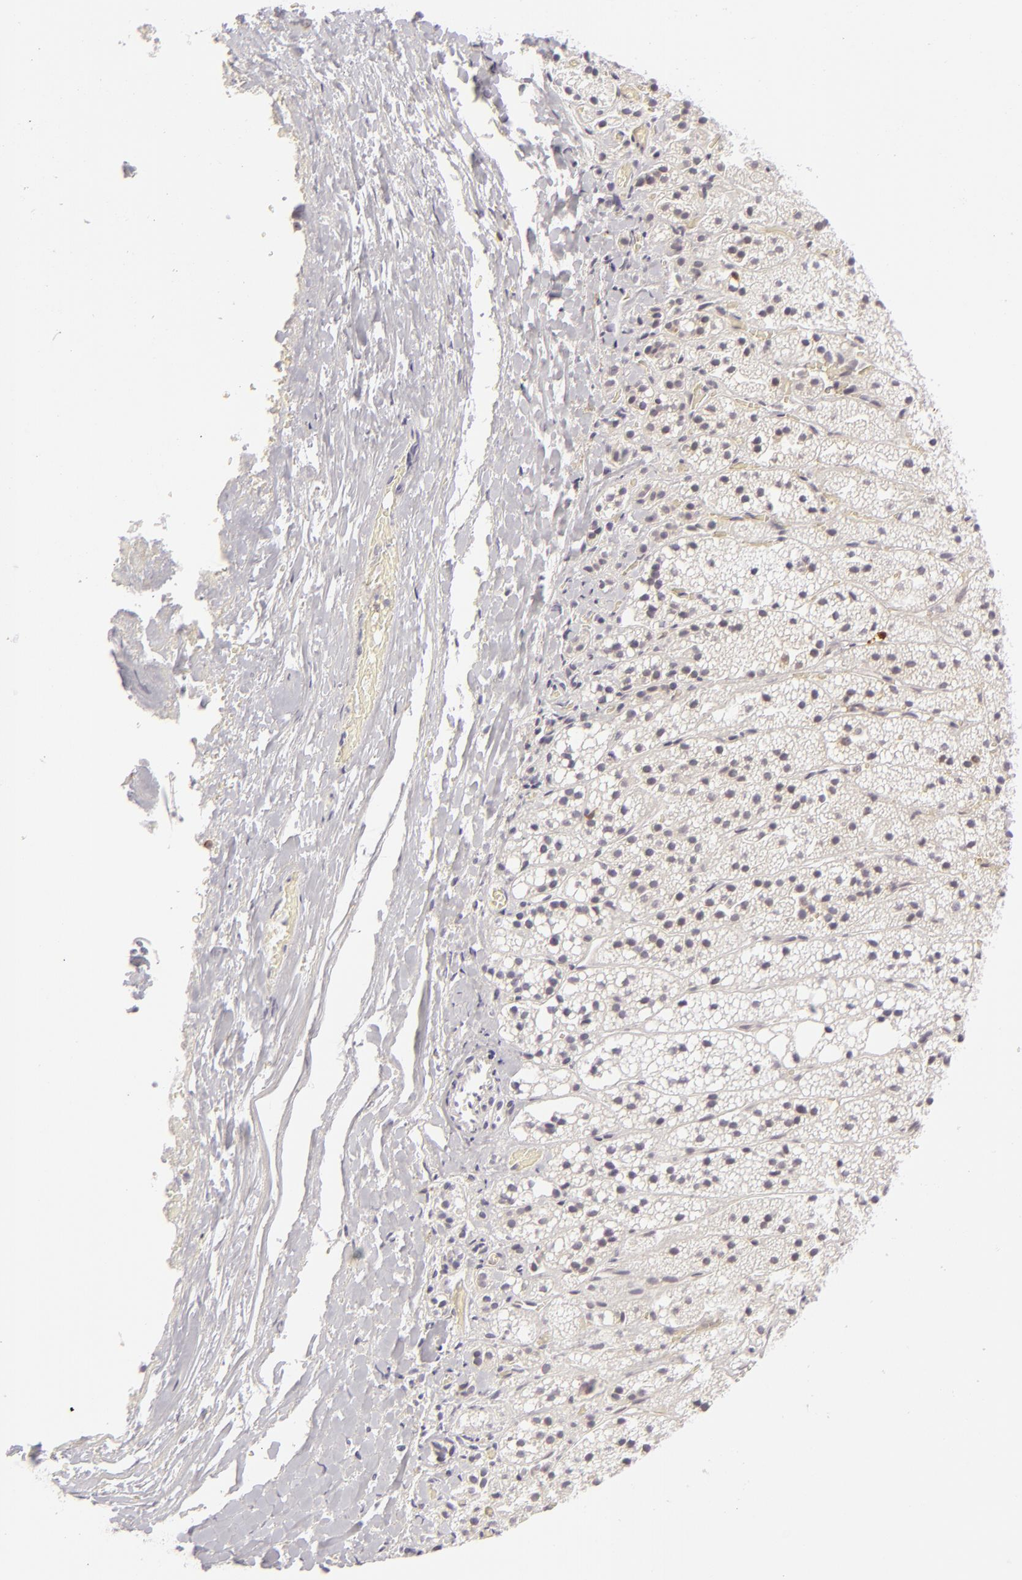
{"staining": {"intensity": "weak", "quantity": "25%-75%", "location": "cytoplasmic/membranous"}, "tissue": "adrenal gland", "cell_type": "Glandular cells", "image_type": "normal", "snomed": [{"axis": "morphology", "description": "Normal tissue, NOS"}, {"axis": "topography", "description": "Adrenal gland"}], "caption": "IHC of benign adrenal gland displays low levels of weak cytoplasmic/membranous expression in approximately 25%-75% of glandular cells. (brown staining indicates protein expression, while blue staining denotes nuclei).", "gene": "APOBEC3G", "patient": {"sex": "female", "age": 44}}